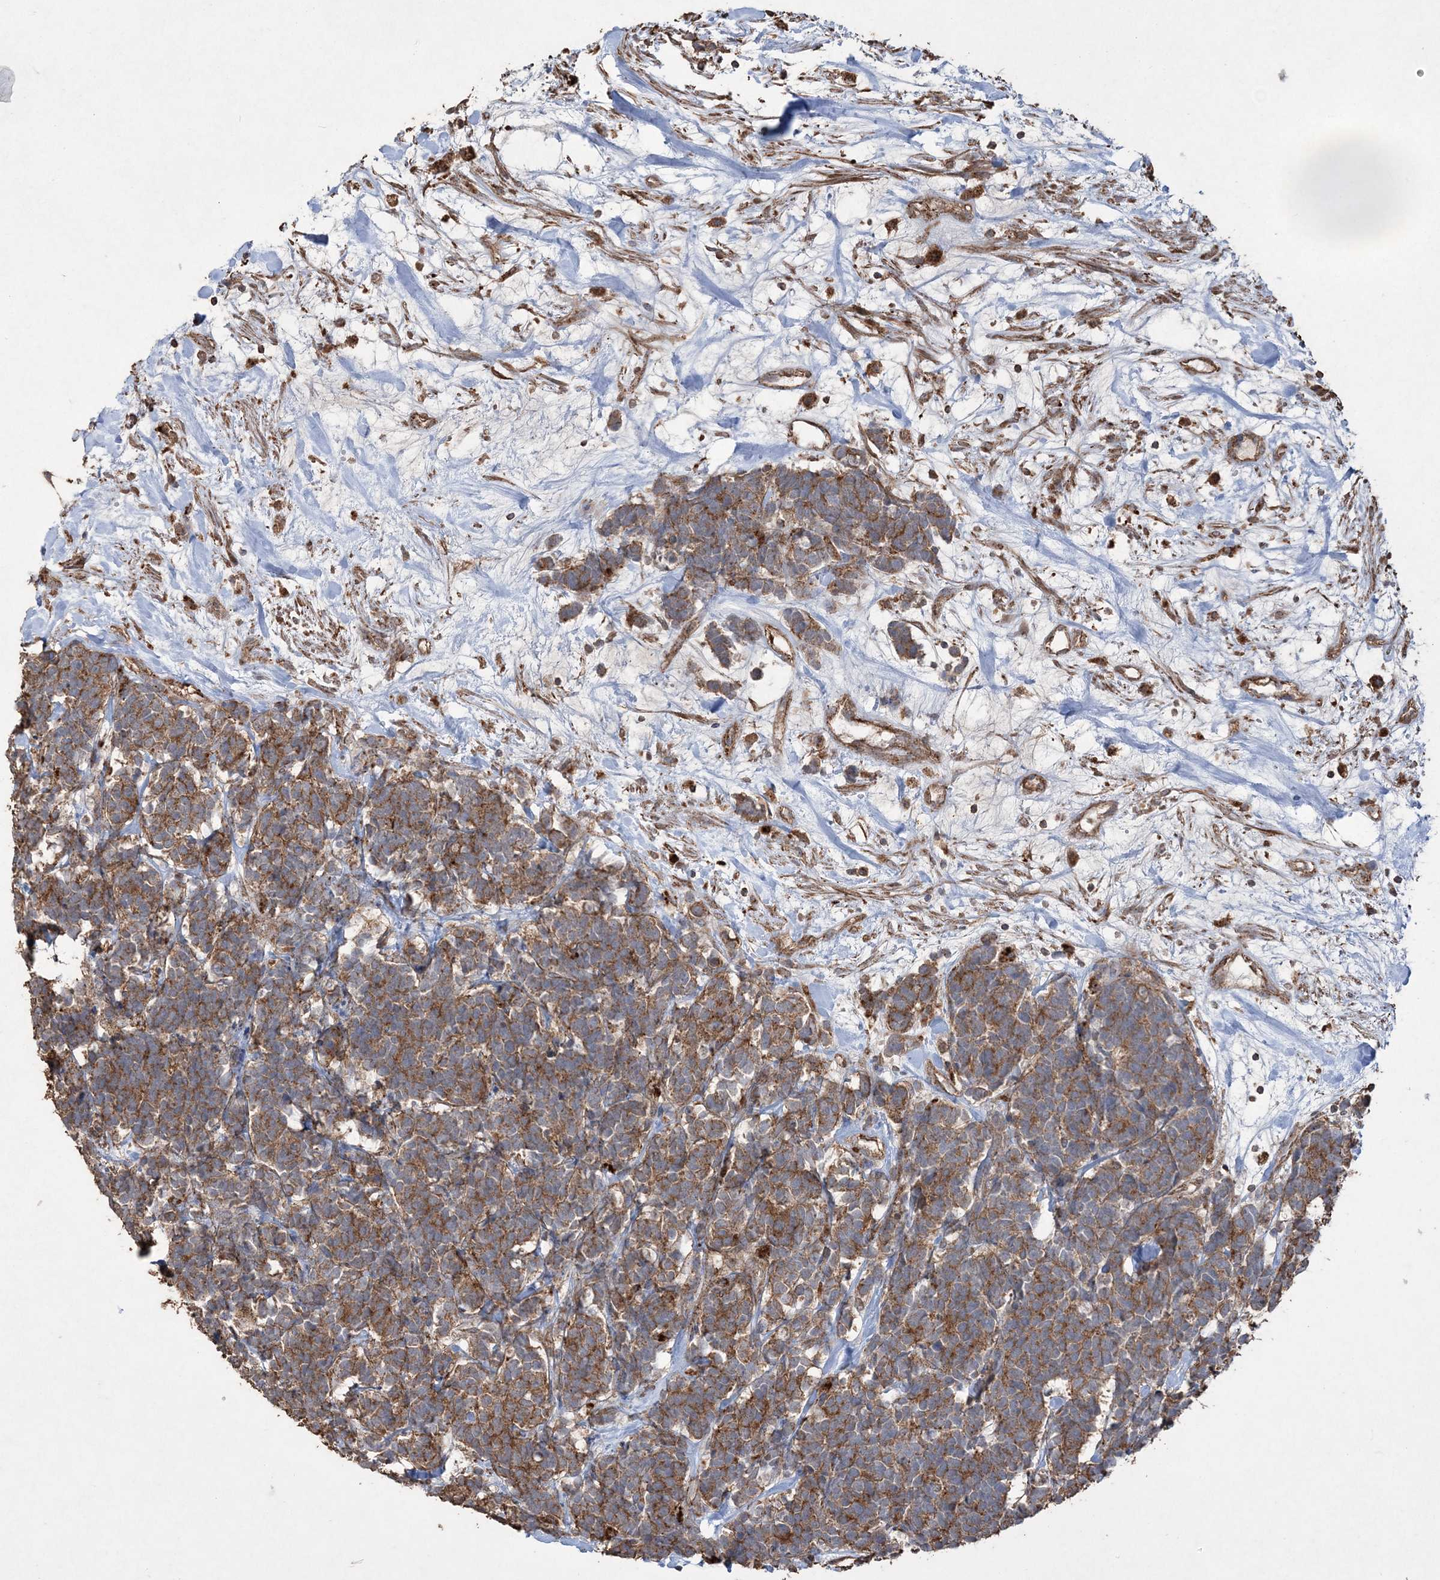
{"staining": {"intensity": "moderate", "quantity": ">75%", "location": "cytoplasmic/membranous"}, "tissue": "carcinoid", "cell_type": "Tumor cells", "image_type": "cancer", "snomed": [{"axis": "morphology", "description": "Carcinoma, NOS"}, {"axis": "morphology", "description": "Carcinoid, malignant, NOS"}, {"axis": "topography", "description": "Urinary bladder"}], "caption": "Carcinoid (malignant) tissue shows moderate cytoplasmic/membranous expression in approximately >75% of tumor cells", "gene": "TTC7A", "patient": {"sex": "male", "age": 57}}